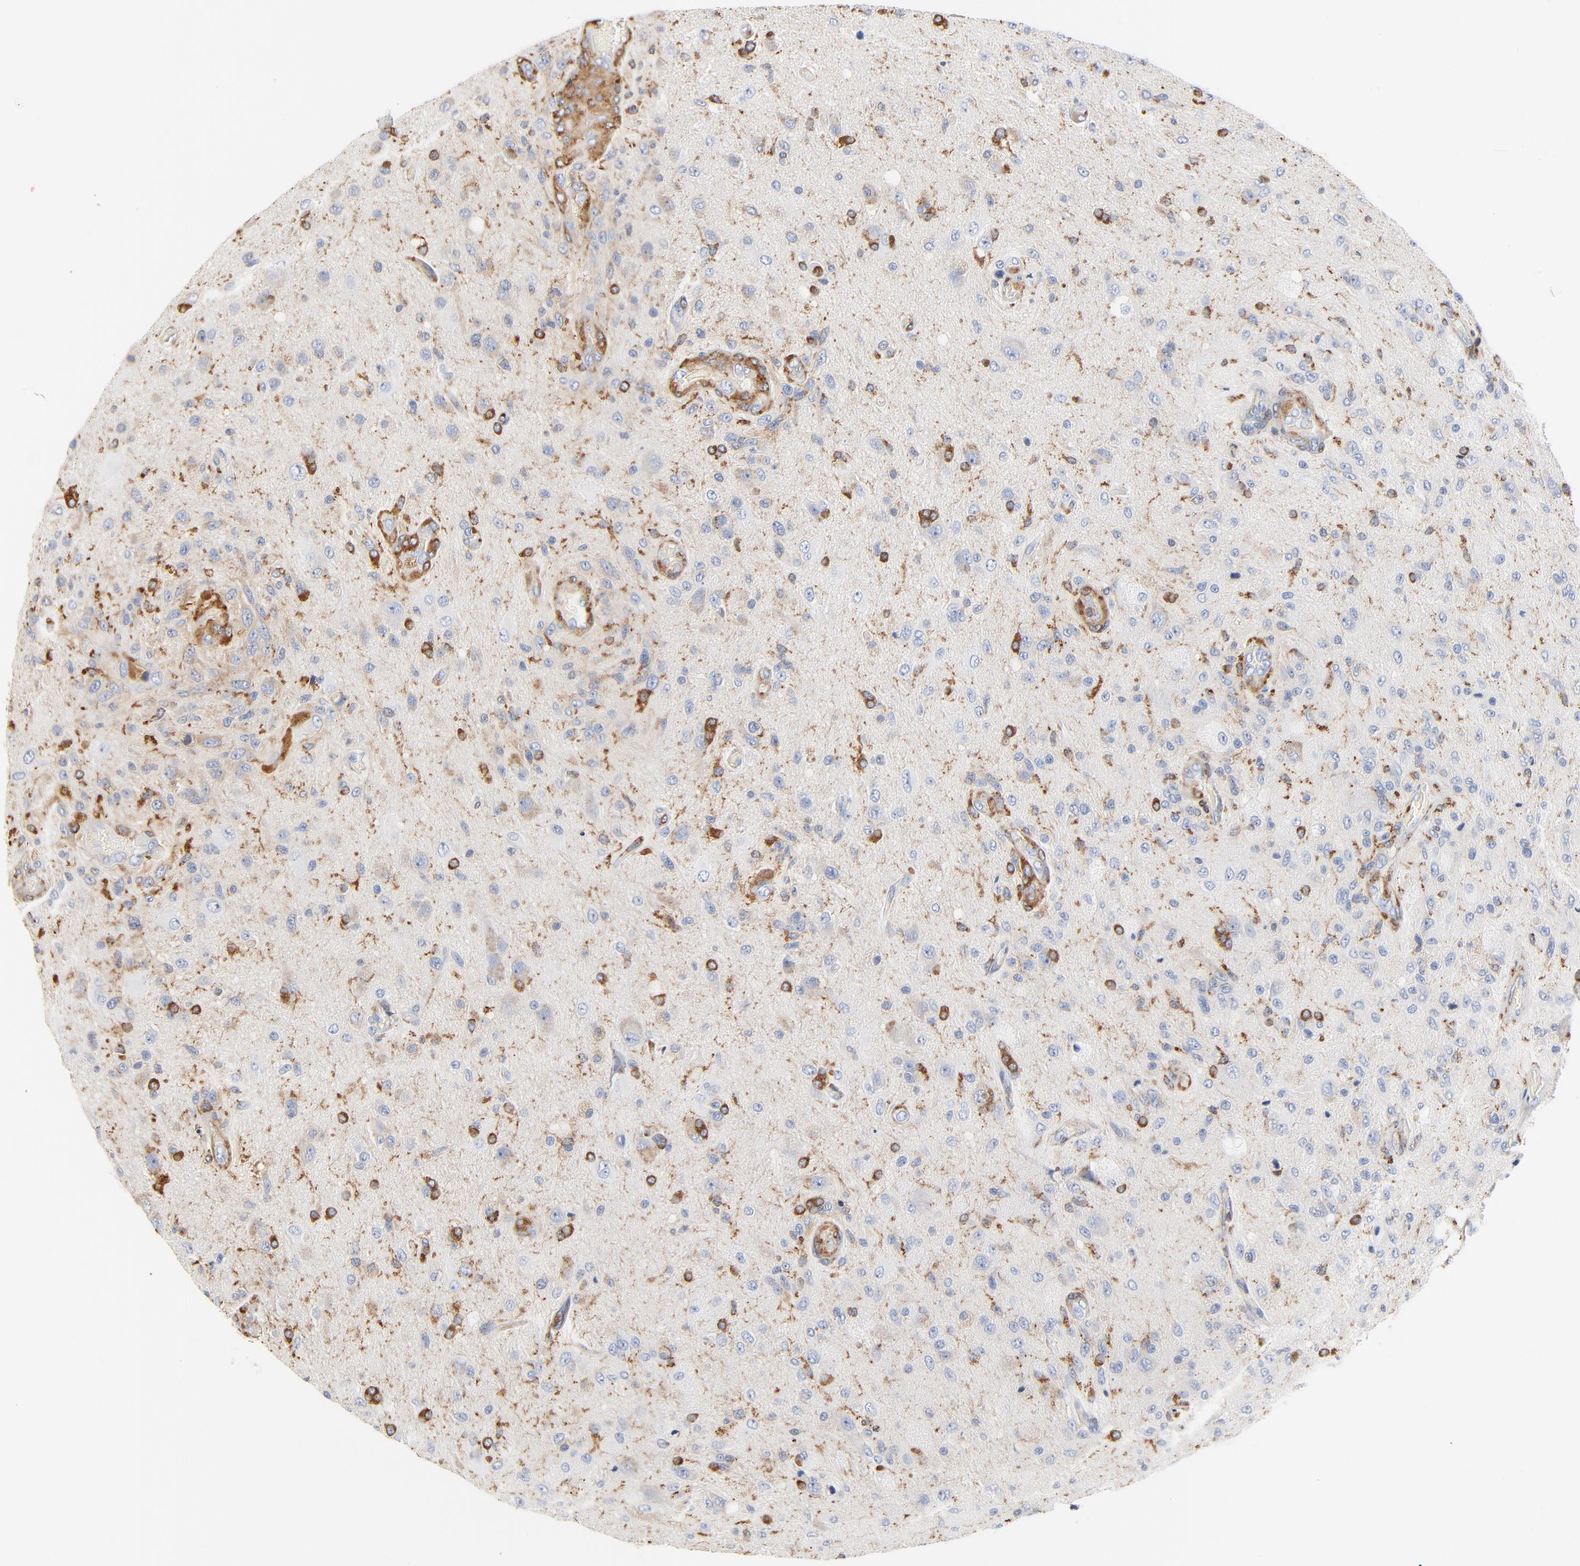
{"staining": {"intensity": "negative", "quantity": "none", "location": "none"}, "tissue": "glioma", "cell_type": "Tumor cells", "image_type": "cancer", "snomed": [{"axis": "morphology", "description": "Normal tissue, NOS"}, {"axis": "morphology", "description": "Glioma, malignant, High grade"}, {"axis": "topography", "description": "Cerebral cortex"}], "caption": "An image of high-grade glioma (malignant) stained for a protein shows no brown staining in tumor cells.", "gene": "SH3KBP1", "patient": {"sex": "male", "age": 77}}